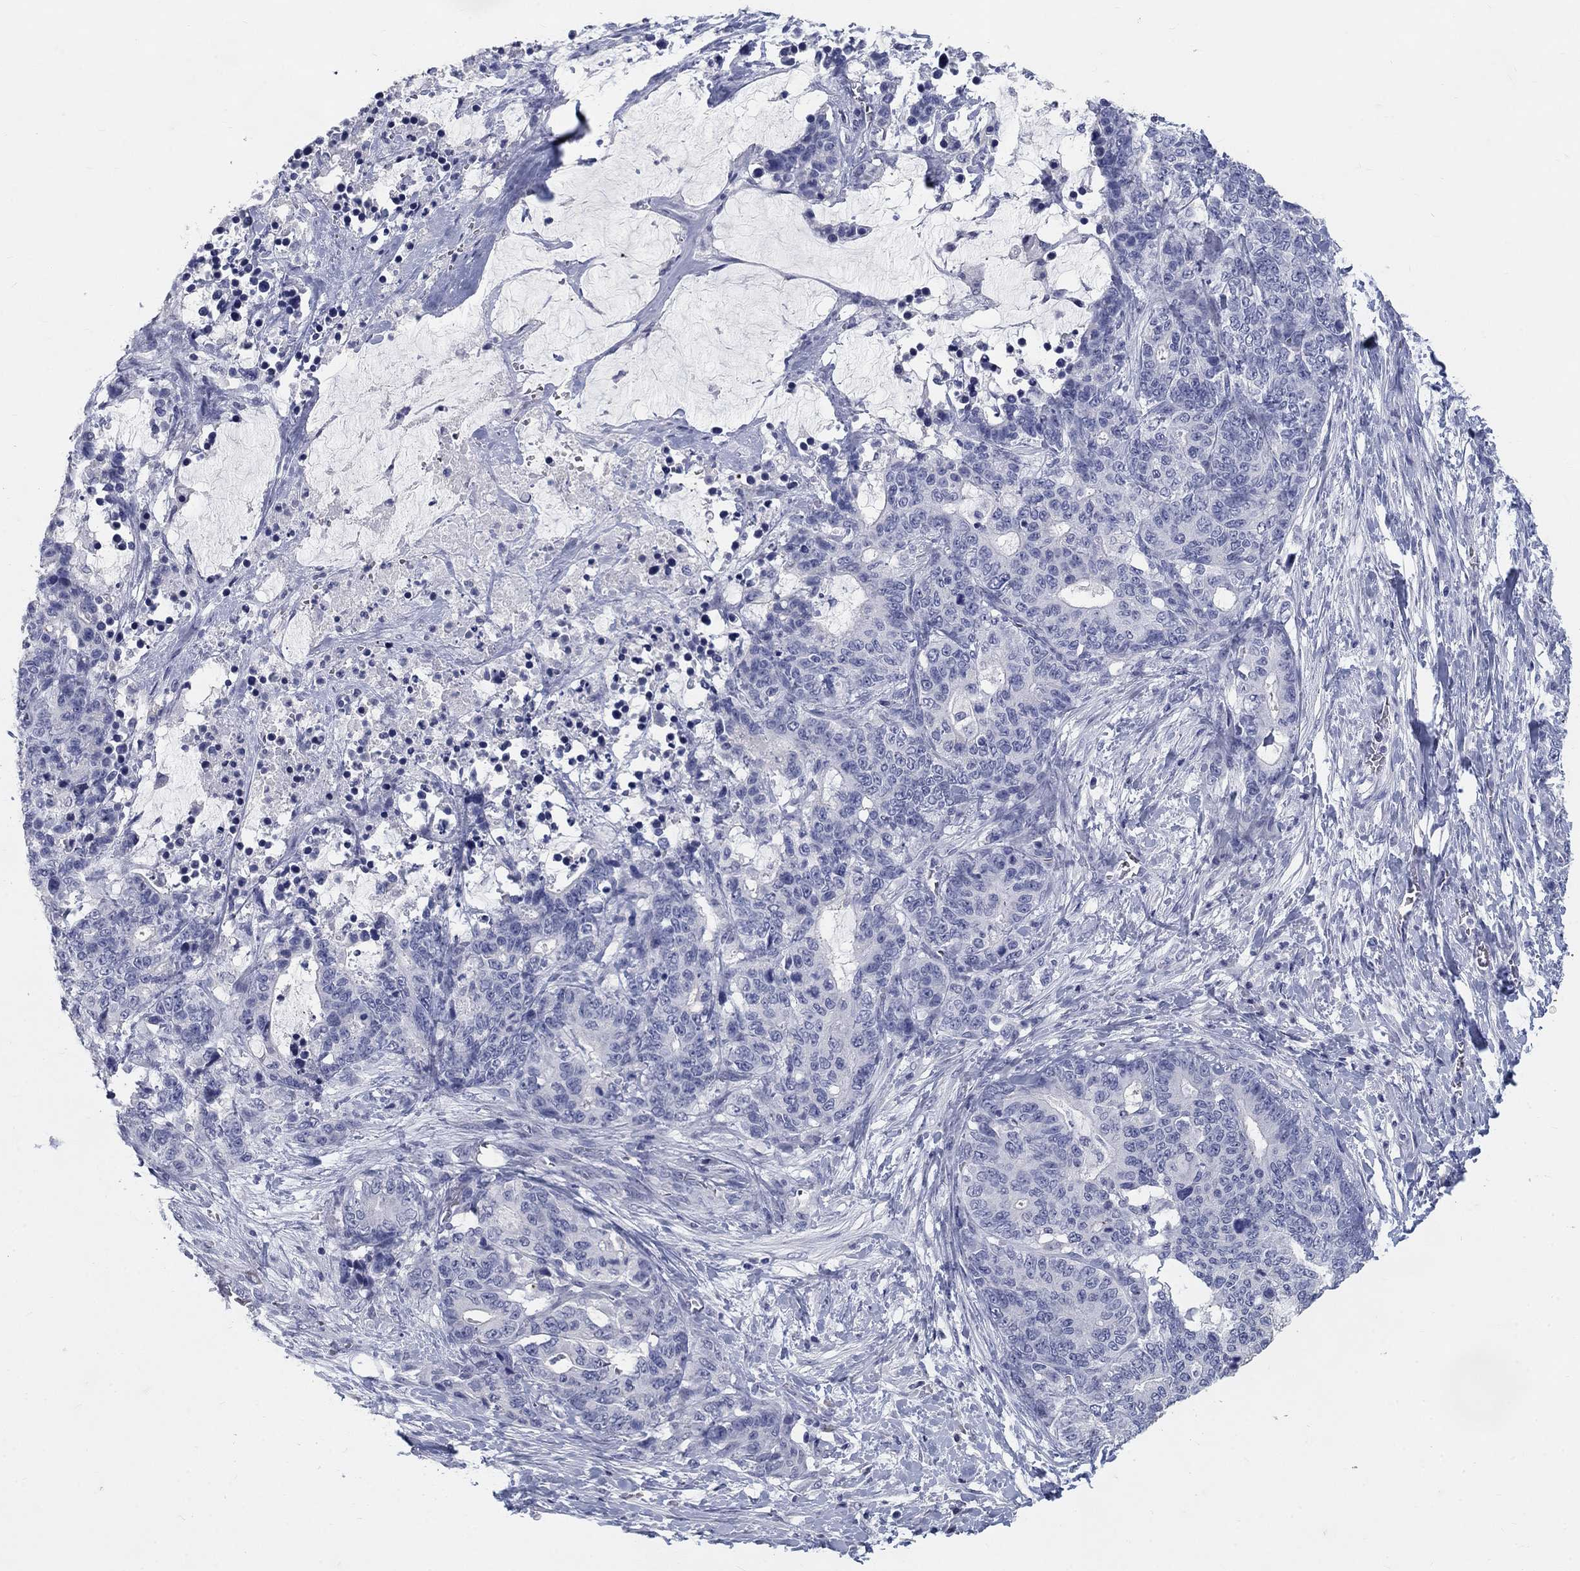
{"staining": {"intensity": "negative", "quantity": "none", "location": "none"}, "tissue": "stomach cancer", "cell_type": "Tumor cells", "image_type": "cancer", "snomed": [{"axis": "morphology", "description": "Normal tissue, NOS"}, {"axis": "morphology", "description": "Adenocarcinoma, NOS"}, {"axis": "topography", "description": "Stomach"}], "caption": "Micrograph shows no protein expression in tumor cells of adenocarcinoma (stomach) tissue.", "gene": "ELAVL4", "patient": {"sex": "female", "age": 64}}